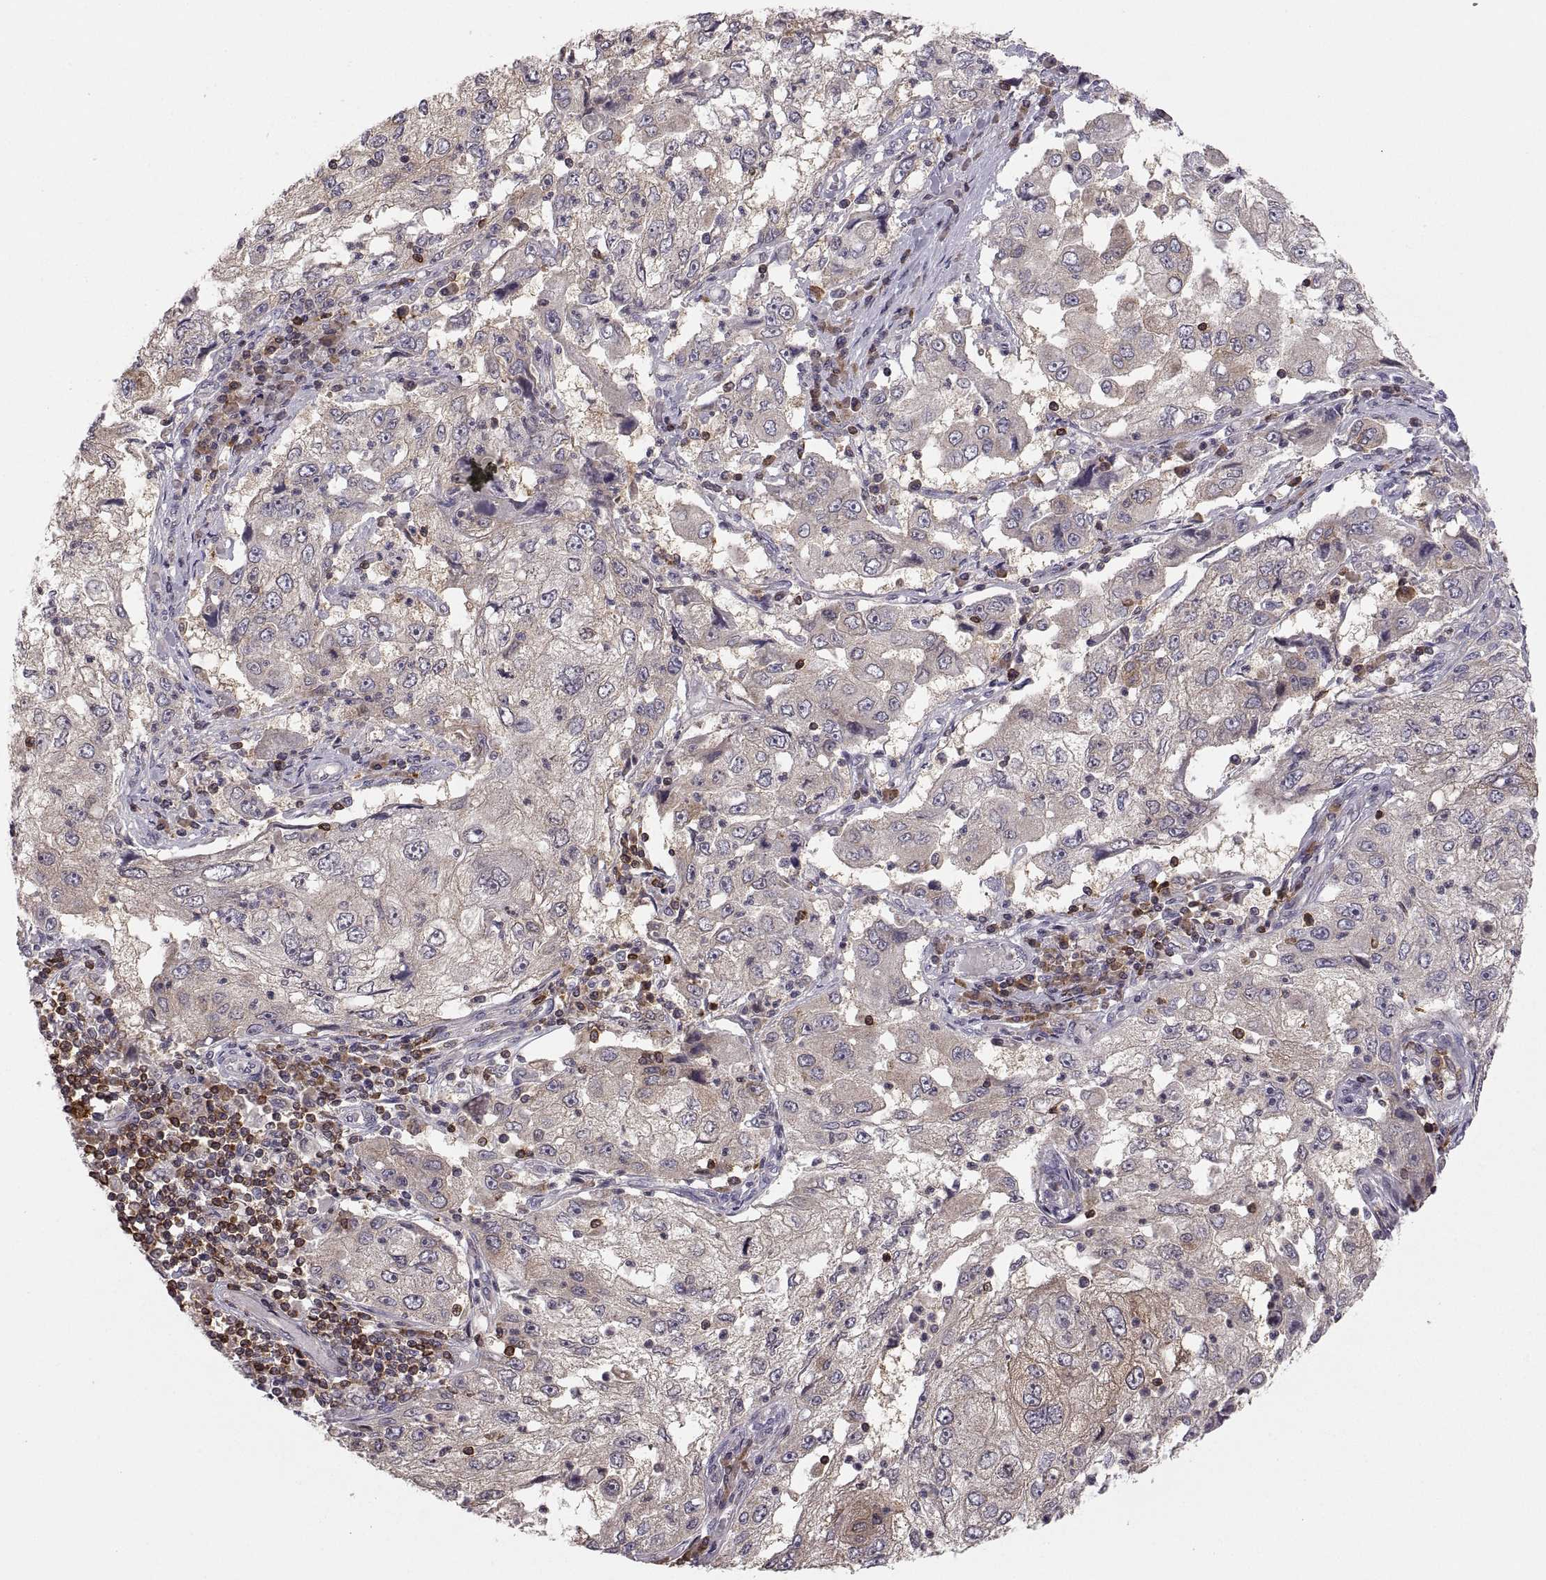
{"staining": {"intensity": "weak", "quantity": "<25%", "location": "cytoplasmic/membranous"}, "tissue": "cervical cancer", "cell_type": "Tumor cells", "image_type": "cancer", "snomed": [{"axis": "morphology", "description": "Squamous cell carcinoma, NOS"}, {"axis": "topography", "description": "Cervix"}], "caption": "Immunohistochemistry (IHC) micrograph of squamous cell carcinoma (cervical) stained for a protein (brown), which shows no staining in tumor cells. (Stains: DAB (3,3'-diaminobenzidine) IHC with hematoxylin counter stain, Microscopy: brightfield microscopy at high magnification).", "gene": "EZR", "patient": {"sex": "female", "age": 36}}